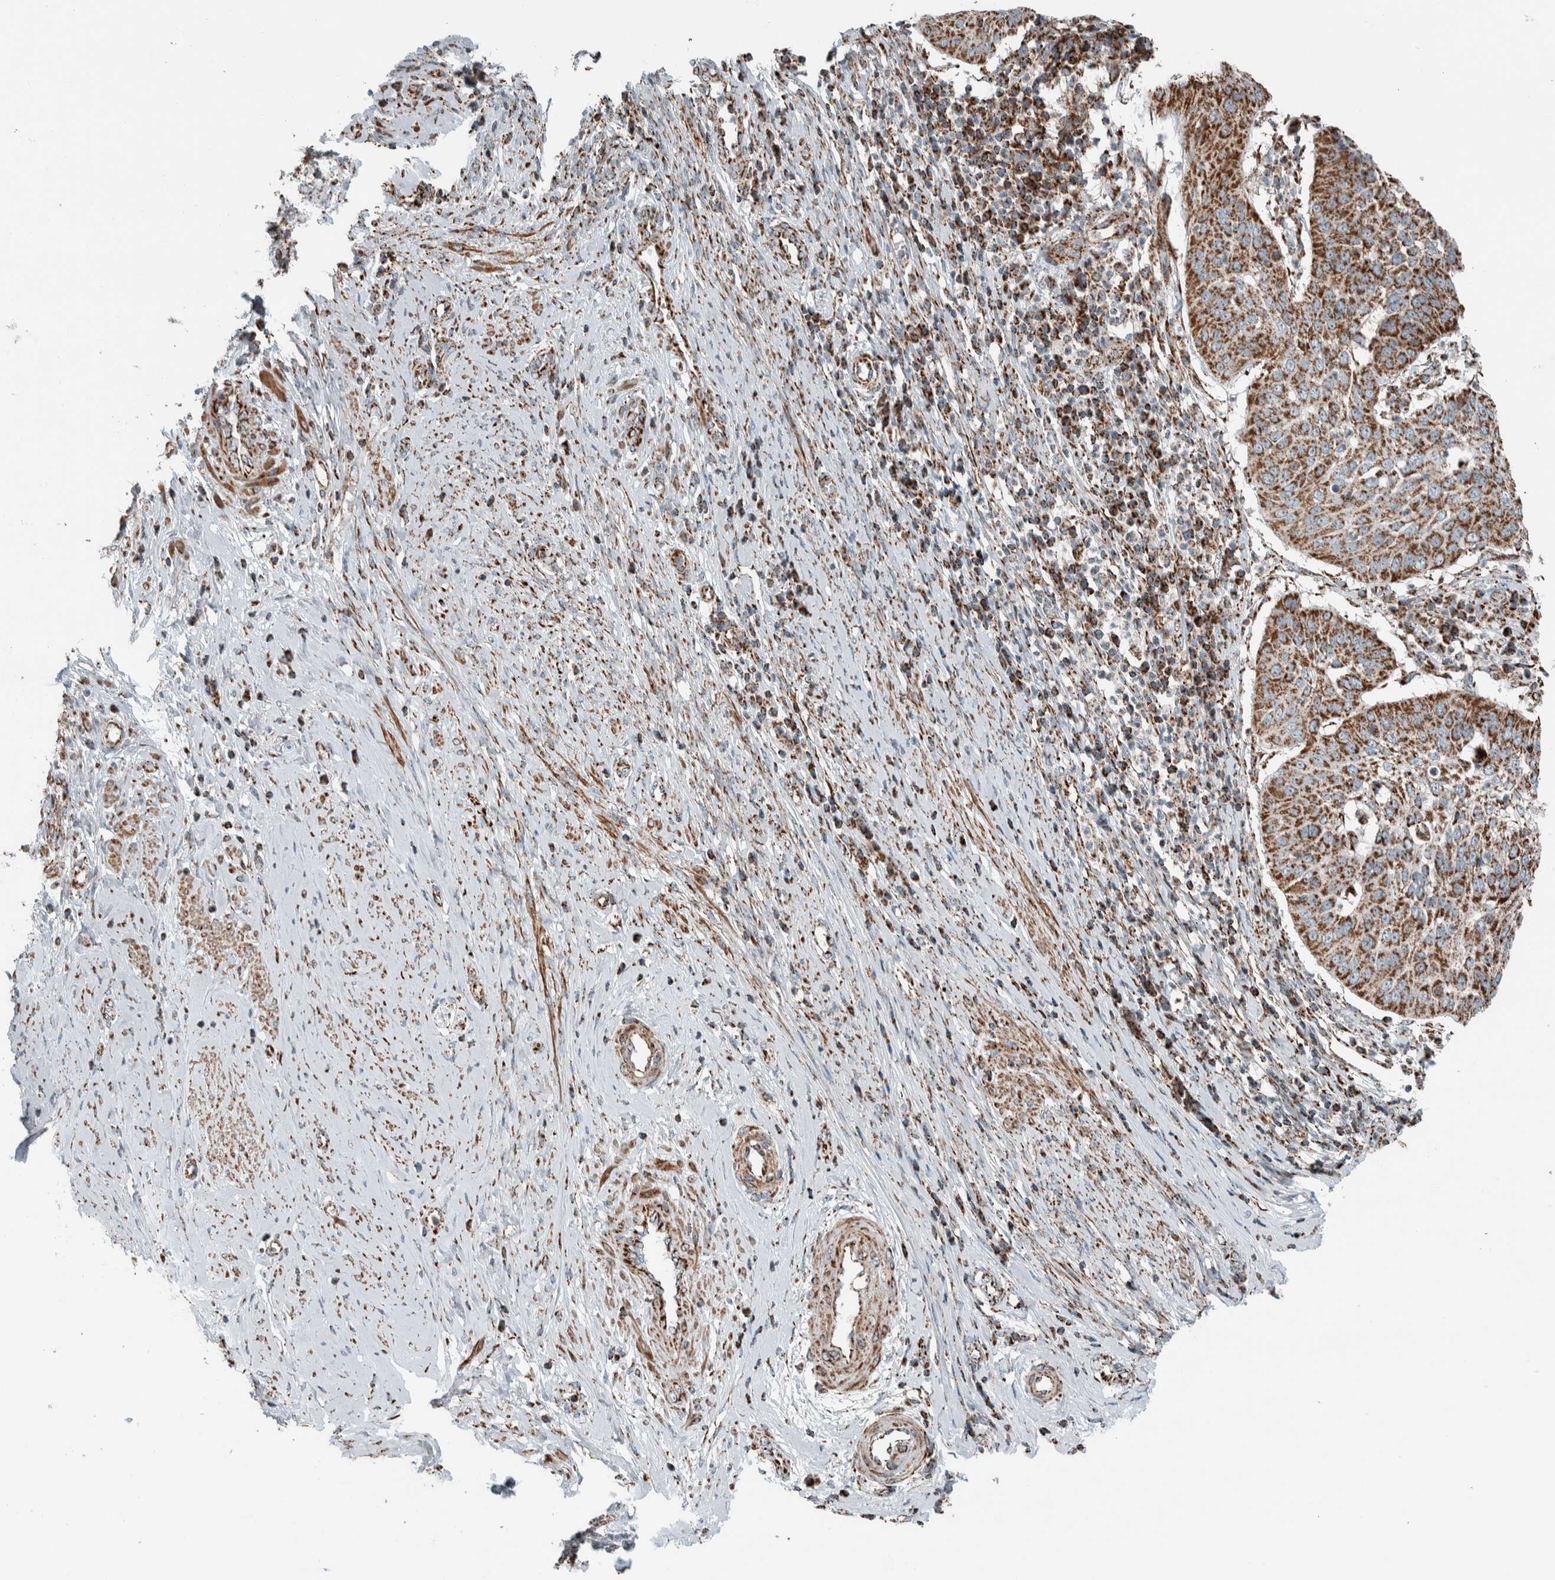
{"staining": {"intensity": "moderate", "quantity": ">75%", "location": "cytoplasmic/membranous"}, "tissue": "cervical cancer", "cell_type": "Tumor cells", "image_type": "cancer", "snomed": [{"axis": "morphology", "description": "Normal tissue, NOS"}, {"axis": "morphology", "description": "Squamous cell carcinoma, NOS"}, {"axis": "topography", "description": "Cervix"}], "caption": "An immunohistochemistry histopathology image of neoplastic tissue is shown. Protein staining in brown labels moderate cytoplasmic/membranous positivity in cervical cancer (squamous cell carcinoma) within tumor cells.", "gene": "CNTROB", "patient": {"sex": "female", "age": 39}}